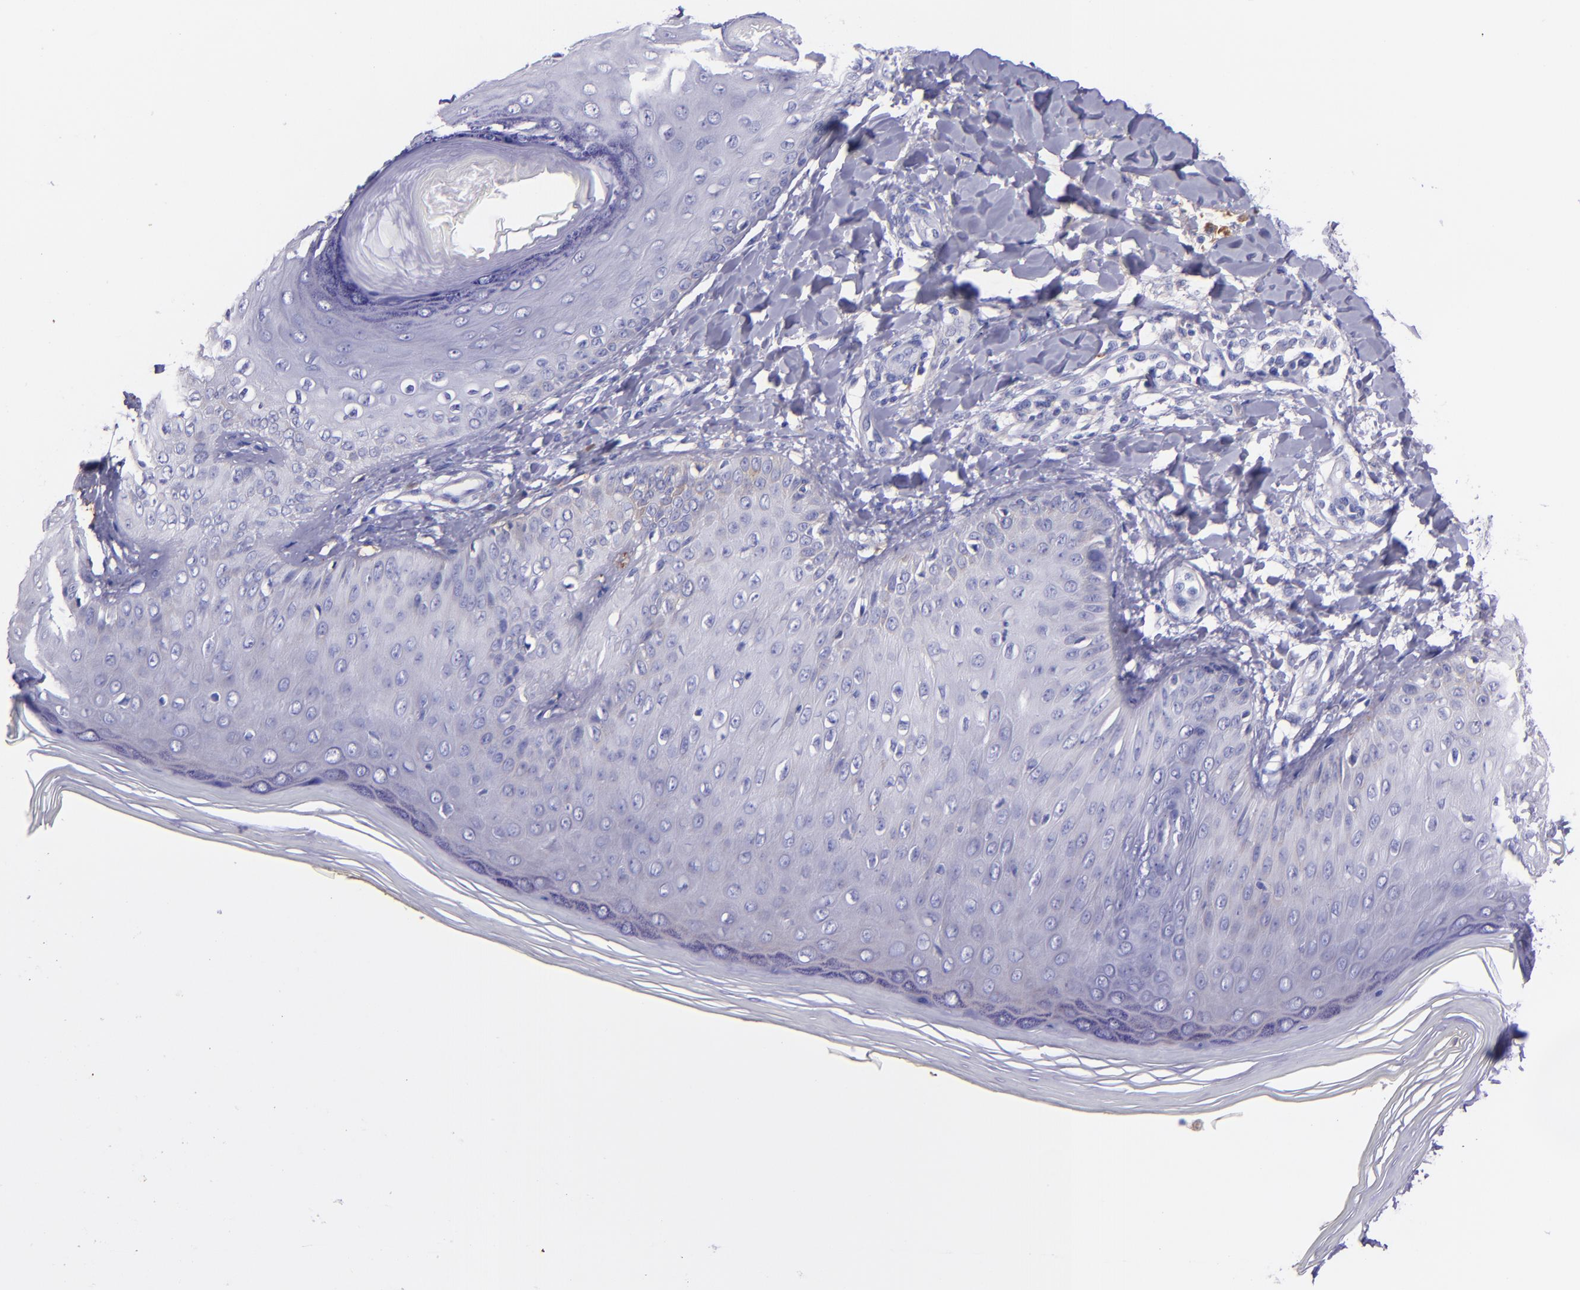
{"staining": {"intensity": "negative", "quantity": "none", "location": "none"}, "tissue": "skin", "cell_type": "Epidermal cells", "image_type": "normal", "snomed": [{"axis": "morphology", "description": "Normal tissue, NOS"}, {"axis": "morphology", "description": "Inflammation, NOS"}, {"axis": "topography", "description": "Soft tissue"}, {"axis": "topography", "description": "Anal"}], "caption": "Immunohistochemistry photomicrograph of normal skin stained for a protein (brown), which demonstrates no expression in epidermal cells. (Stains: DAB (3,3'-diaminobenzidine) immunohistochemistry with hematoxylin counter stain, Microscopy: brightfield microscopy at high magnification).", "gene": "KNG1", "patient": {"sex": "female", "age": 15}}